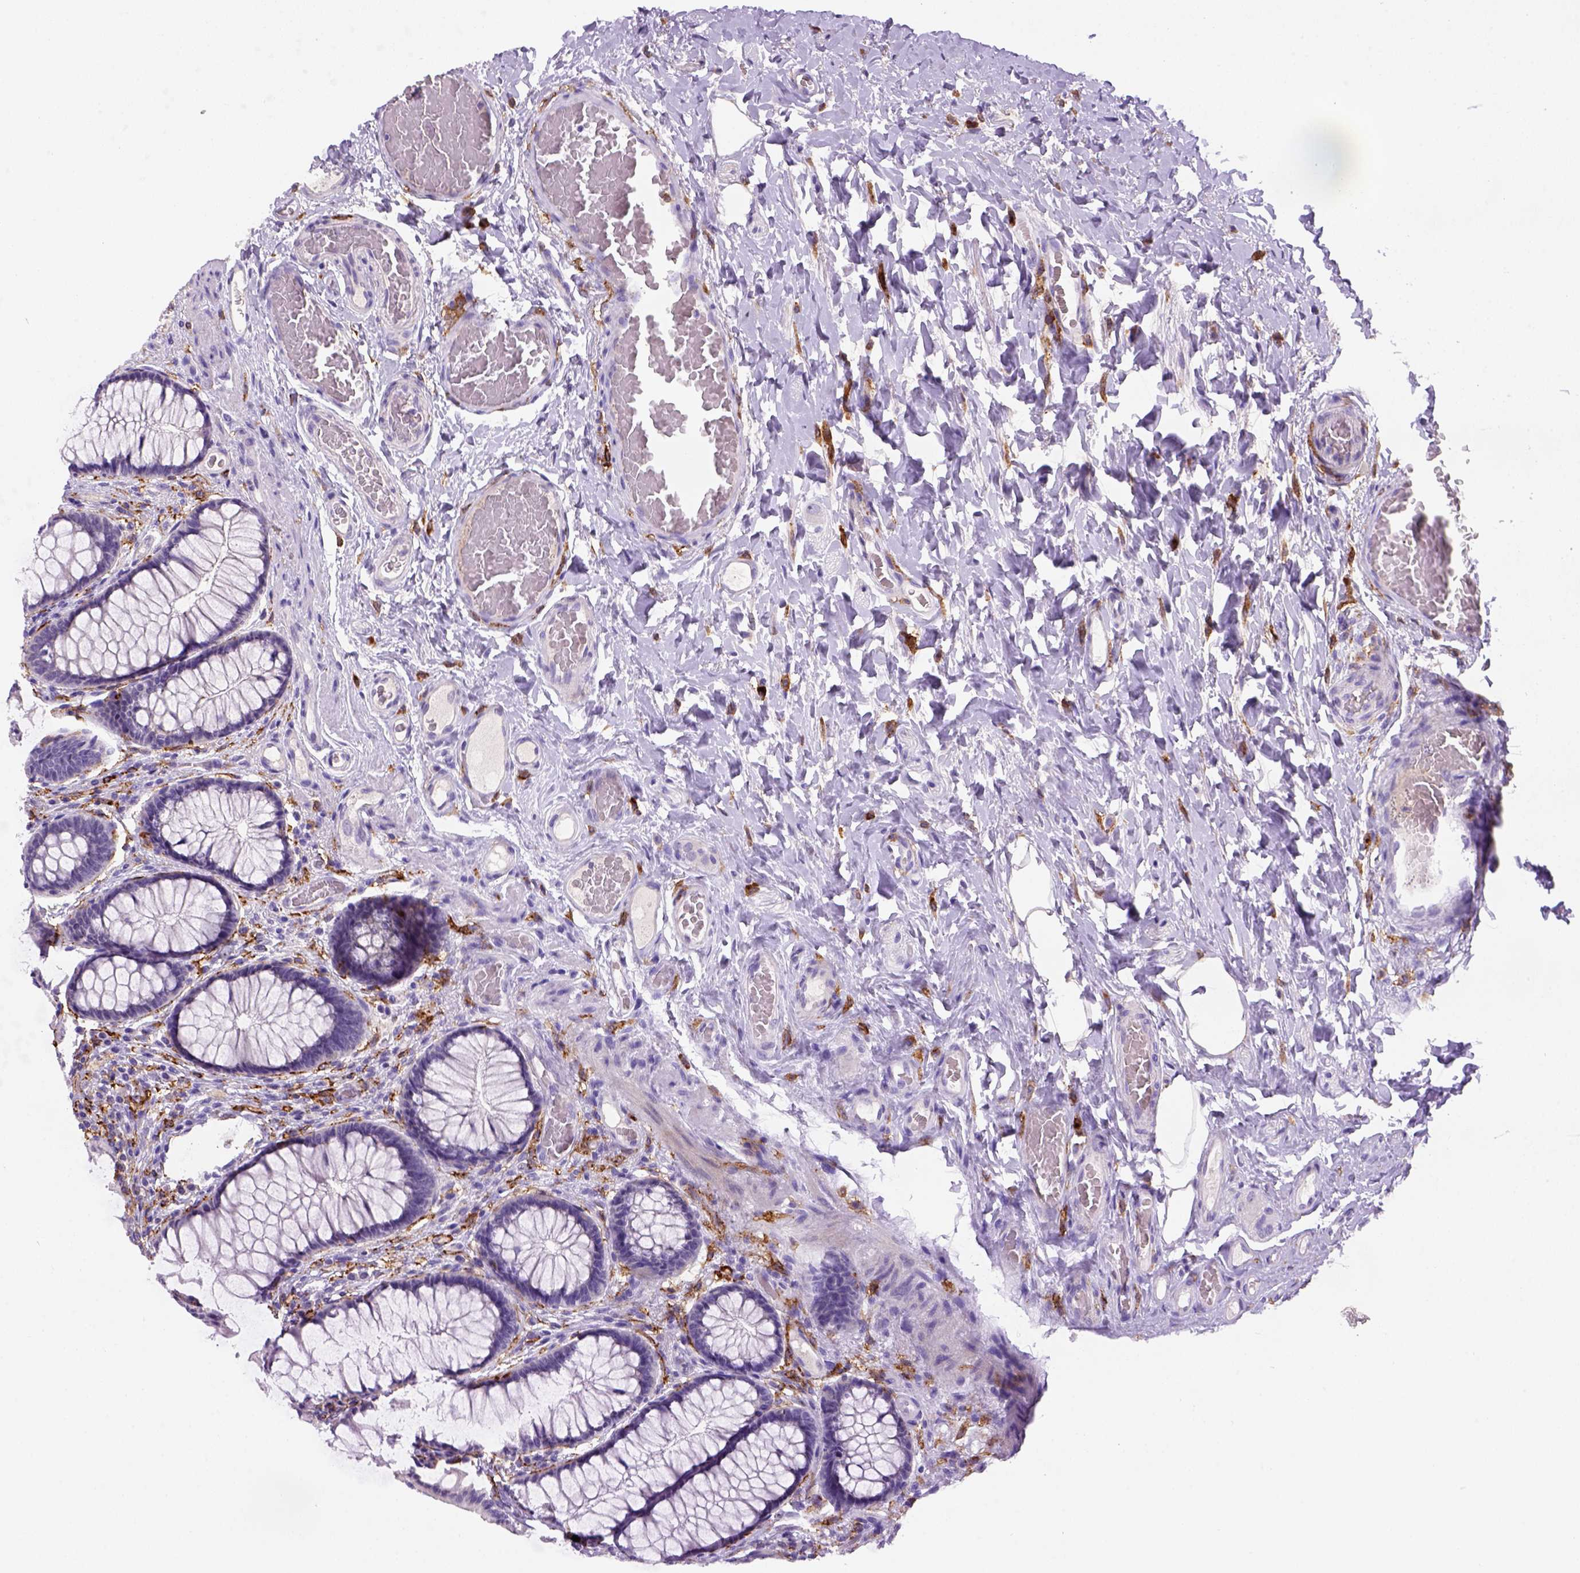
{"staining": {"intensity": "negative", "quantity": "none", "location": "none"}, "tissue": "colon", "cell_type": "Endothelial cells", "image_type": "normal", "snomed": [{"axis": "morphology", "description": "Normal tissue, NOS"}, {"axis": "topography", "description": "Colon"}], "caption": "DAB immunohistochemical staining of unremarkable colon displays no significant expression in endothelial cells. (Stains: DAB (3,3'-diaminobenzidine) immunohistochemistry (IHC) with hematoxylin counter stain, Microscopy: brightfield microscopy at high magnification).", "gene": "CD14", "patient": {"sex": "female", "age": 65}}